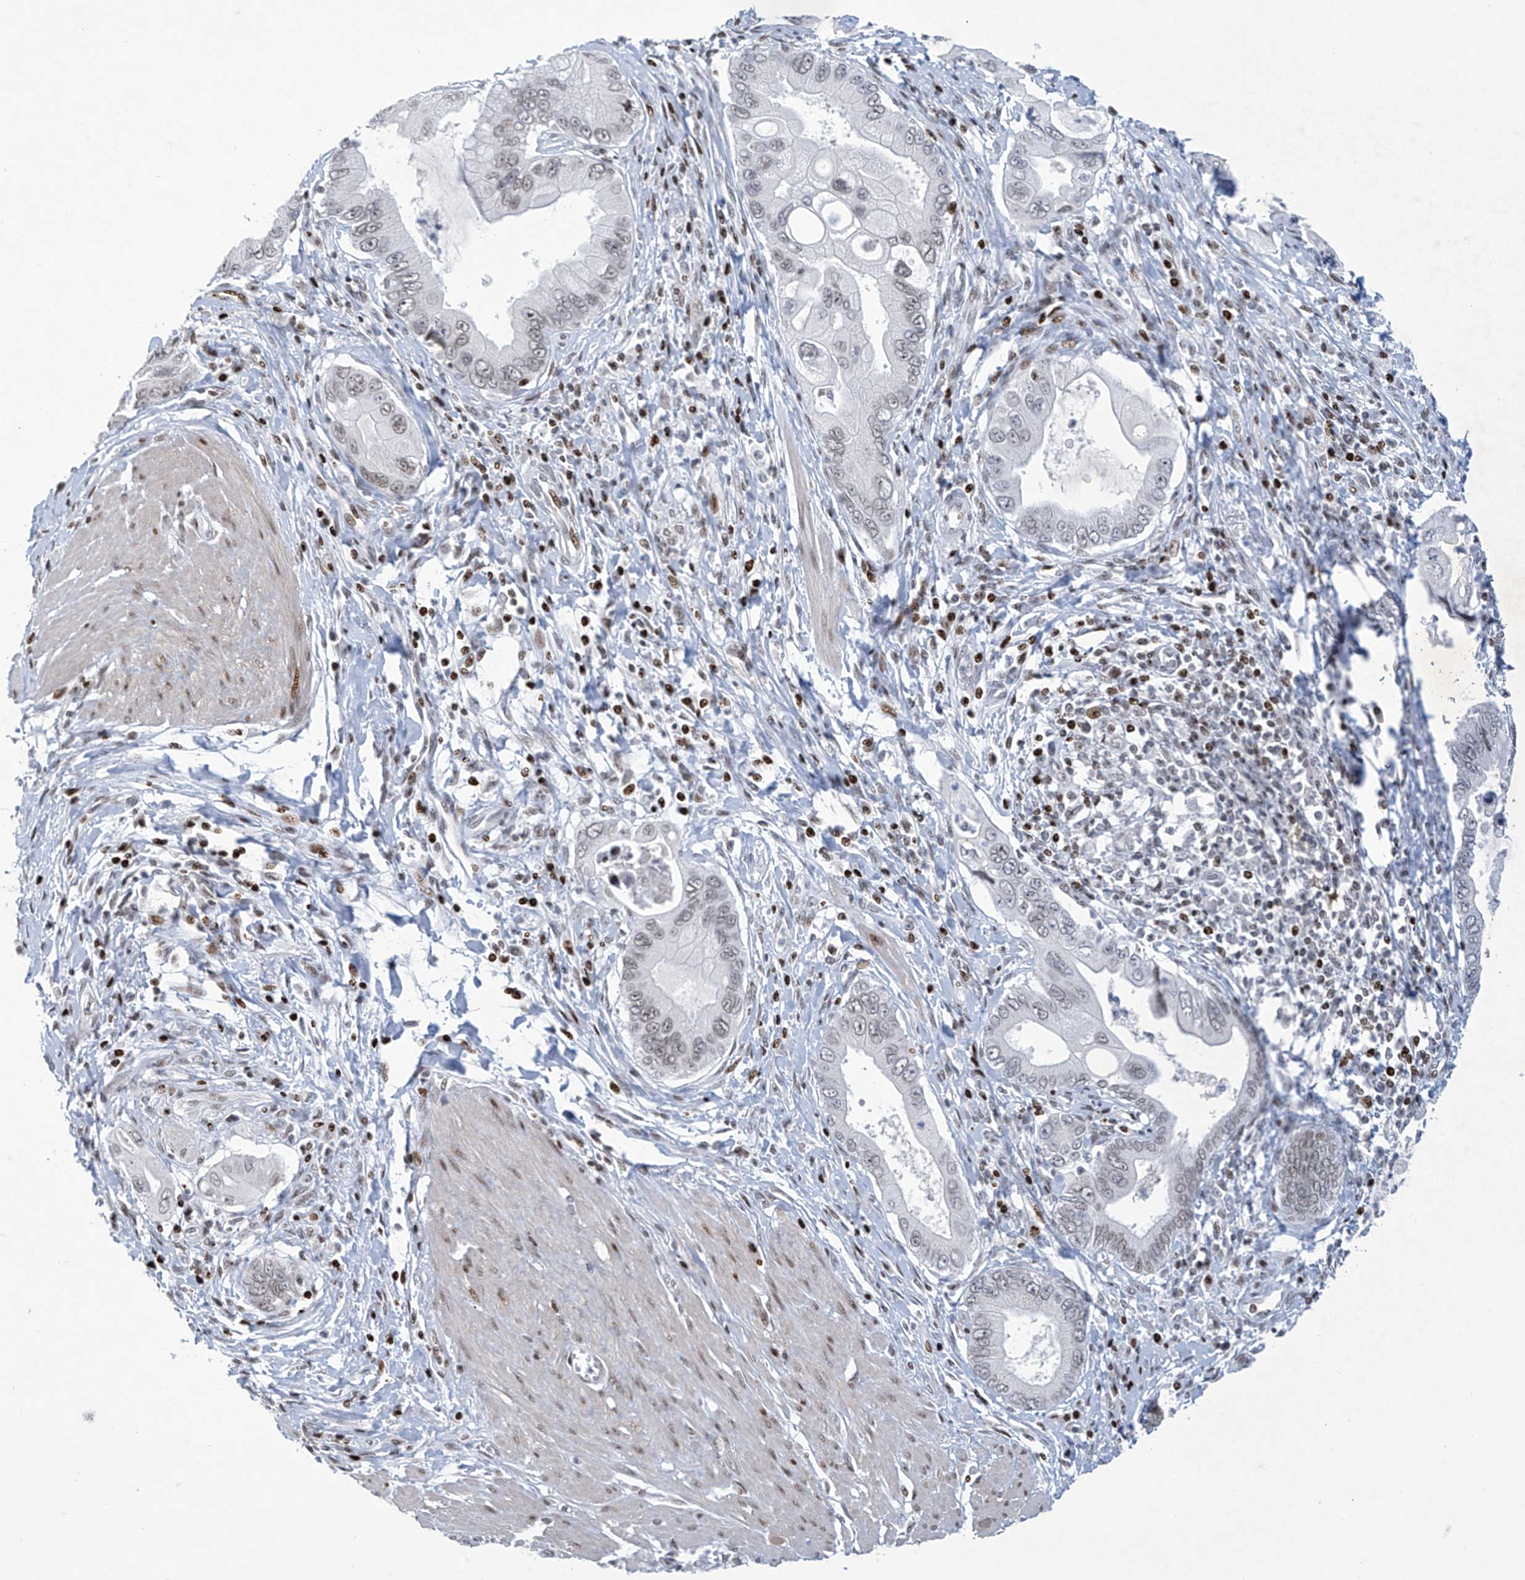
{"staining": {"intensity": "weak", "quantity": "25%-75%", "location": "nuclear"}, "tissue": "pancreatic cancer", "cell_type": "Tumor cells", "image_type": "cancer", "snomed": [{"axis": "morphology", "description": "Adenocarcinoma, NOS"}, {"axis": "topography", "description": "Pancreas"}], "caption": "Pancreatic cancer was stained to show a protein in brown. There is low levels of weak nuclear staining in approximately 25%-75% of tumor cells.", "gene": "RFX7", "patient": {"sex": "male", "age": 78}}